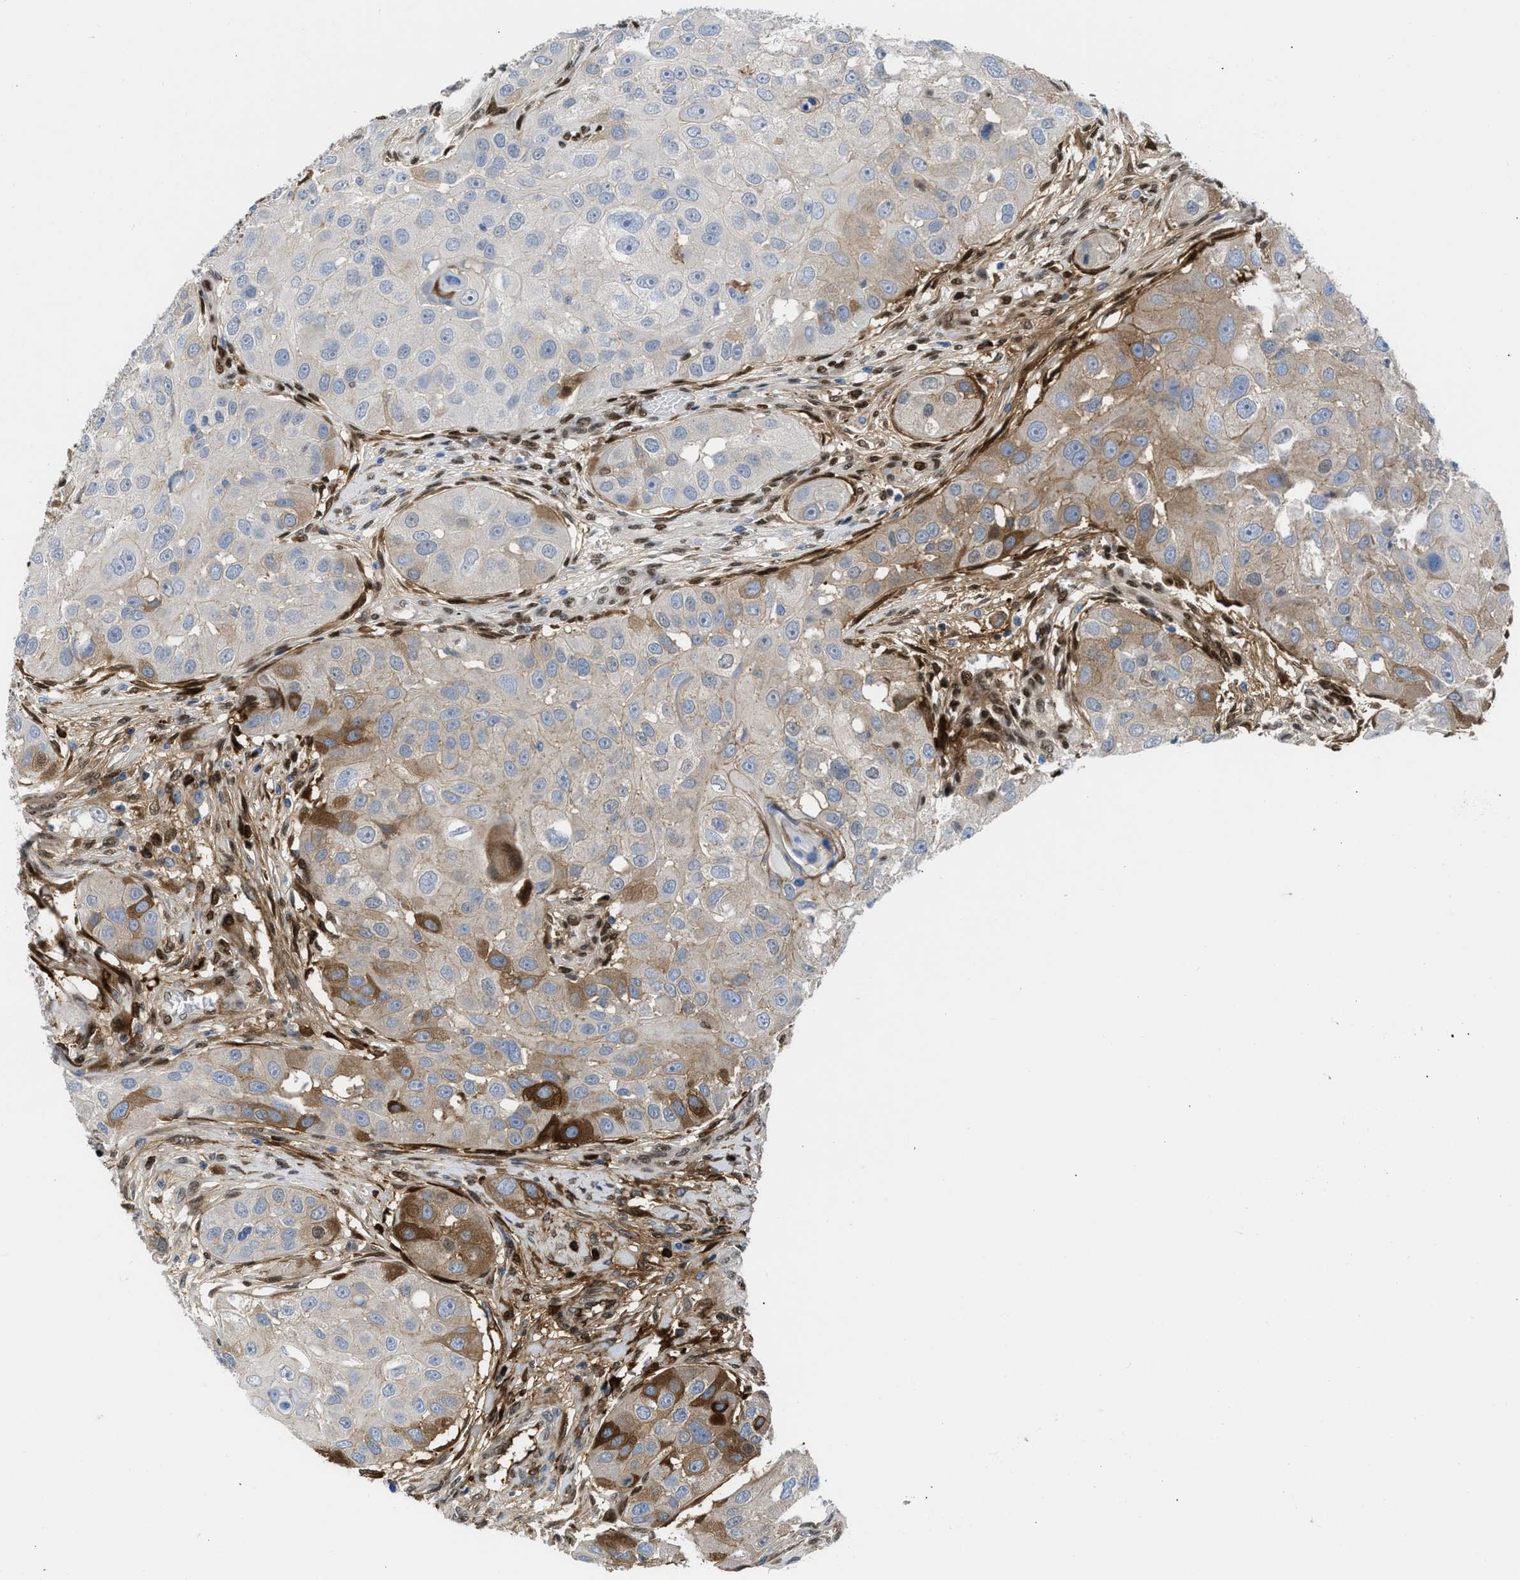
{"staining": {"intensity": "moderate", "quantity": "<25%", "location": "cytoplasmic/membranous"}, "tissue": "head and neck cancer", "cell_type": "Tumor cells", "image_type": "cancer", "snomed": [{"axis": "morphology", "description": "Normal tissue, NOS"}, {"axis": "morphology", "description": "Squamous cell carcinoma, NOS"}, {"axis": "topography", "description": "Skeletal muscle"}, {"axis": "topography", "description": "Head-Neck"}], "caption": "Immunohistochemistry (IHC) (DAB) staining of human head and neck squamous cell carcinoma reveals moderate cytoplasmic/membranous protein staining in about <25% of tumor cells. Nuclei are stained in blue.", "gene": "LEF1", "patient": {"sex": "male", "age": 51}}